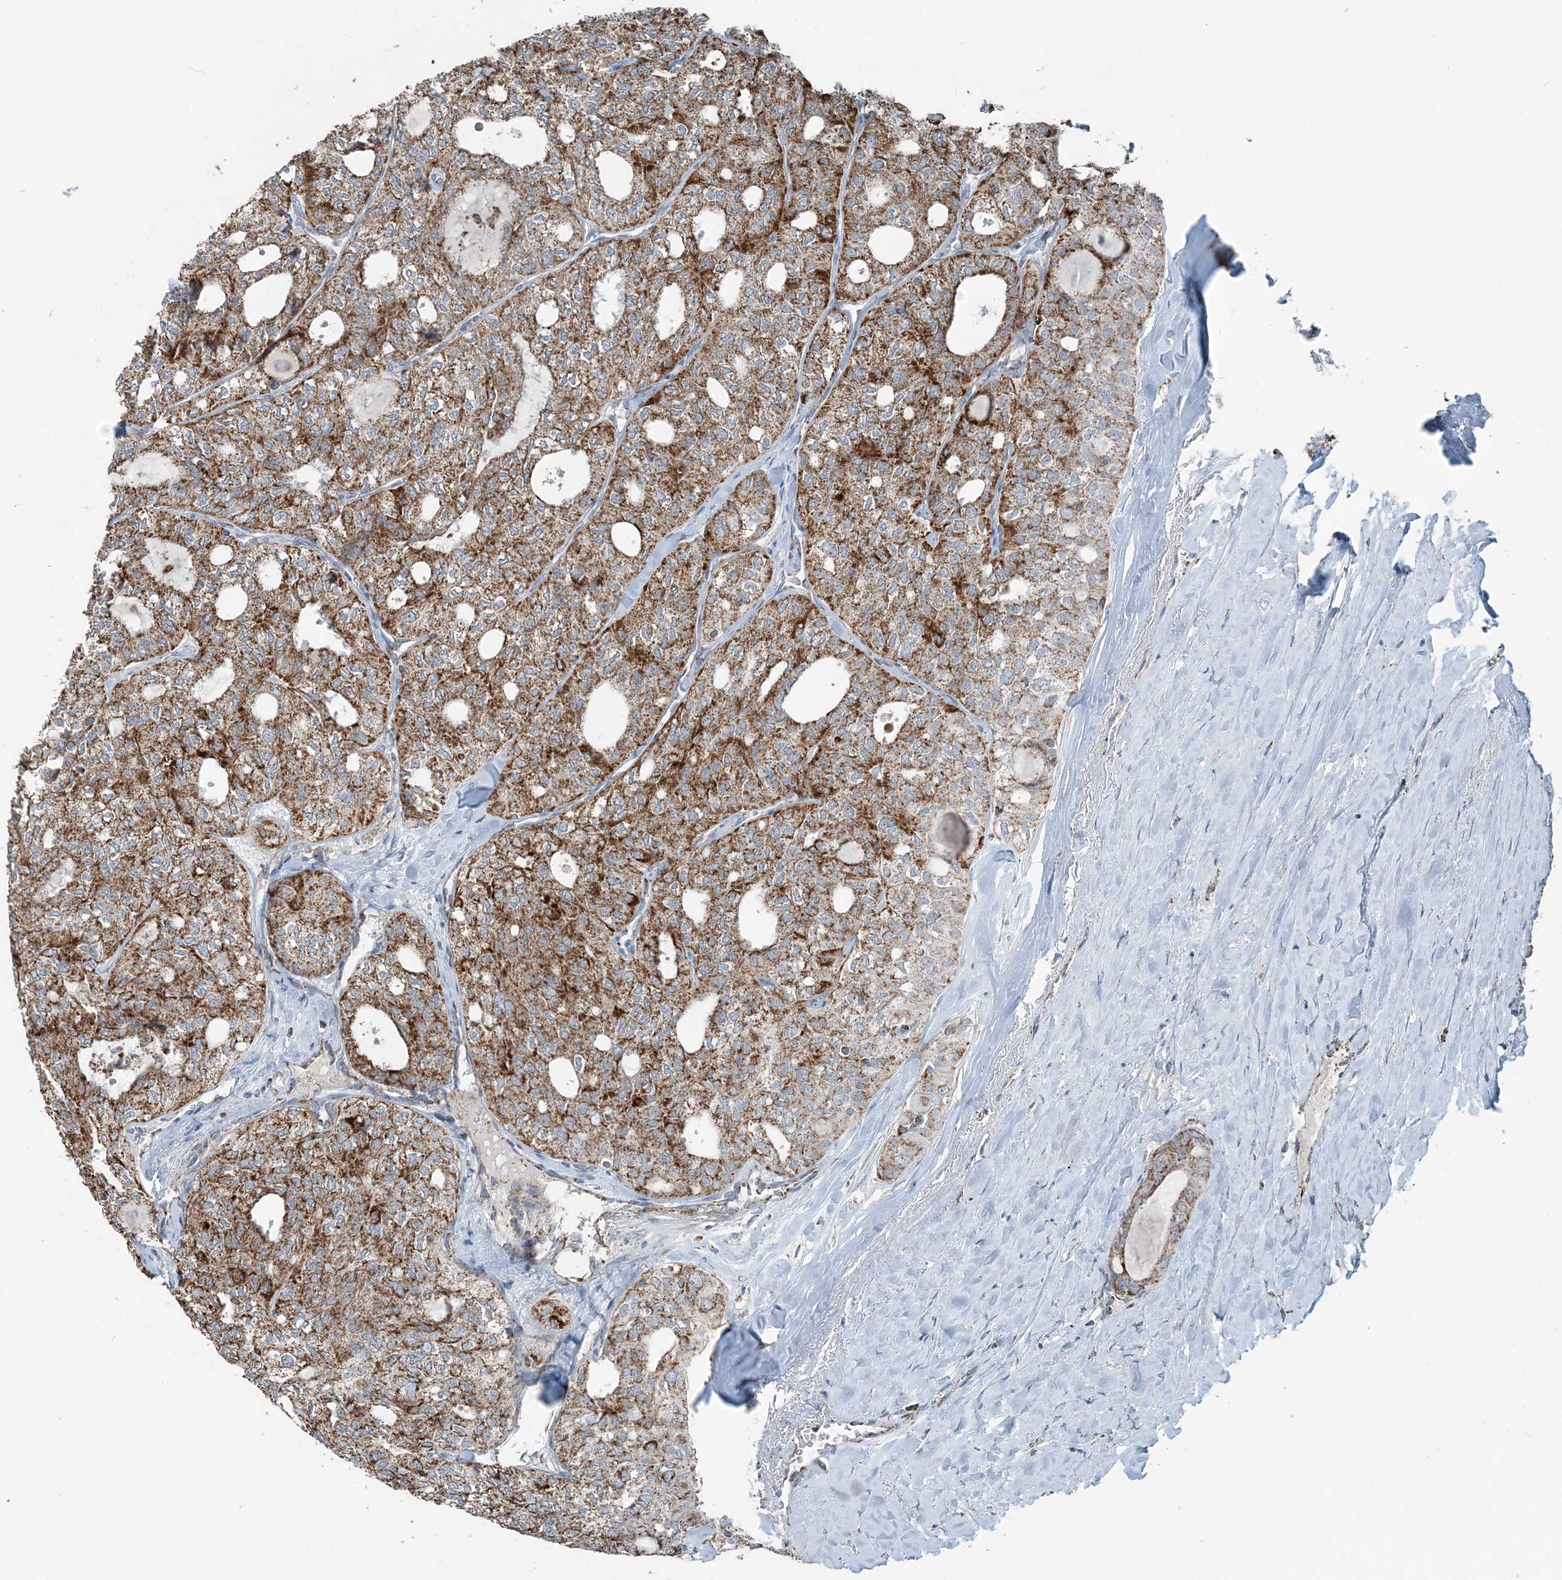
{"staining": {"intensity": "moderate", "quantity": ">75%", "location": "cytoplasmic/membranous"}, "tissue": "thyroid cancer", "cell_type": "Tumor cells", "image_type": "cancer", "snomed": [{"axis": "morphology", "description": "Follicular adenoma carcinoma, NOS"}, {"axis": "topography", "description": "Thyroid gland"}], "caption": "High-magnification brightfield microscopy of thyroid cancer (follicular adenoma carcinoma) stained with DAB (brown) and counterstained with hematoxylin (blue). tumor cells exhibit moderate cytoplasmic/membranous positivity is identified in about>75% of cells. Using DAB (3,3'-diaminobenzidine) (brown) and hematoxylin (blue) stains, captured at high magnification using brightfield microscopy.", "gene": "SUCLG1", "patient": {"sex": "male", "age": 75}}